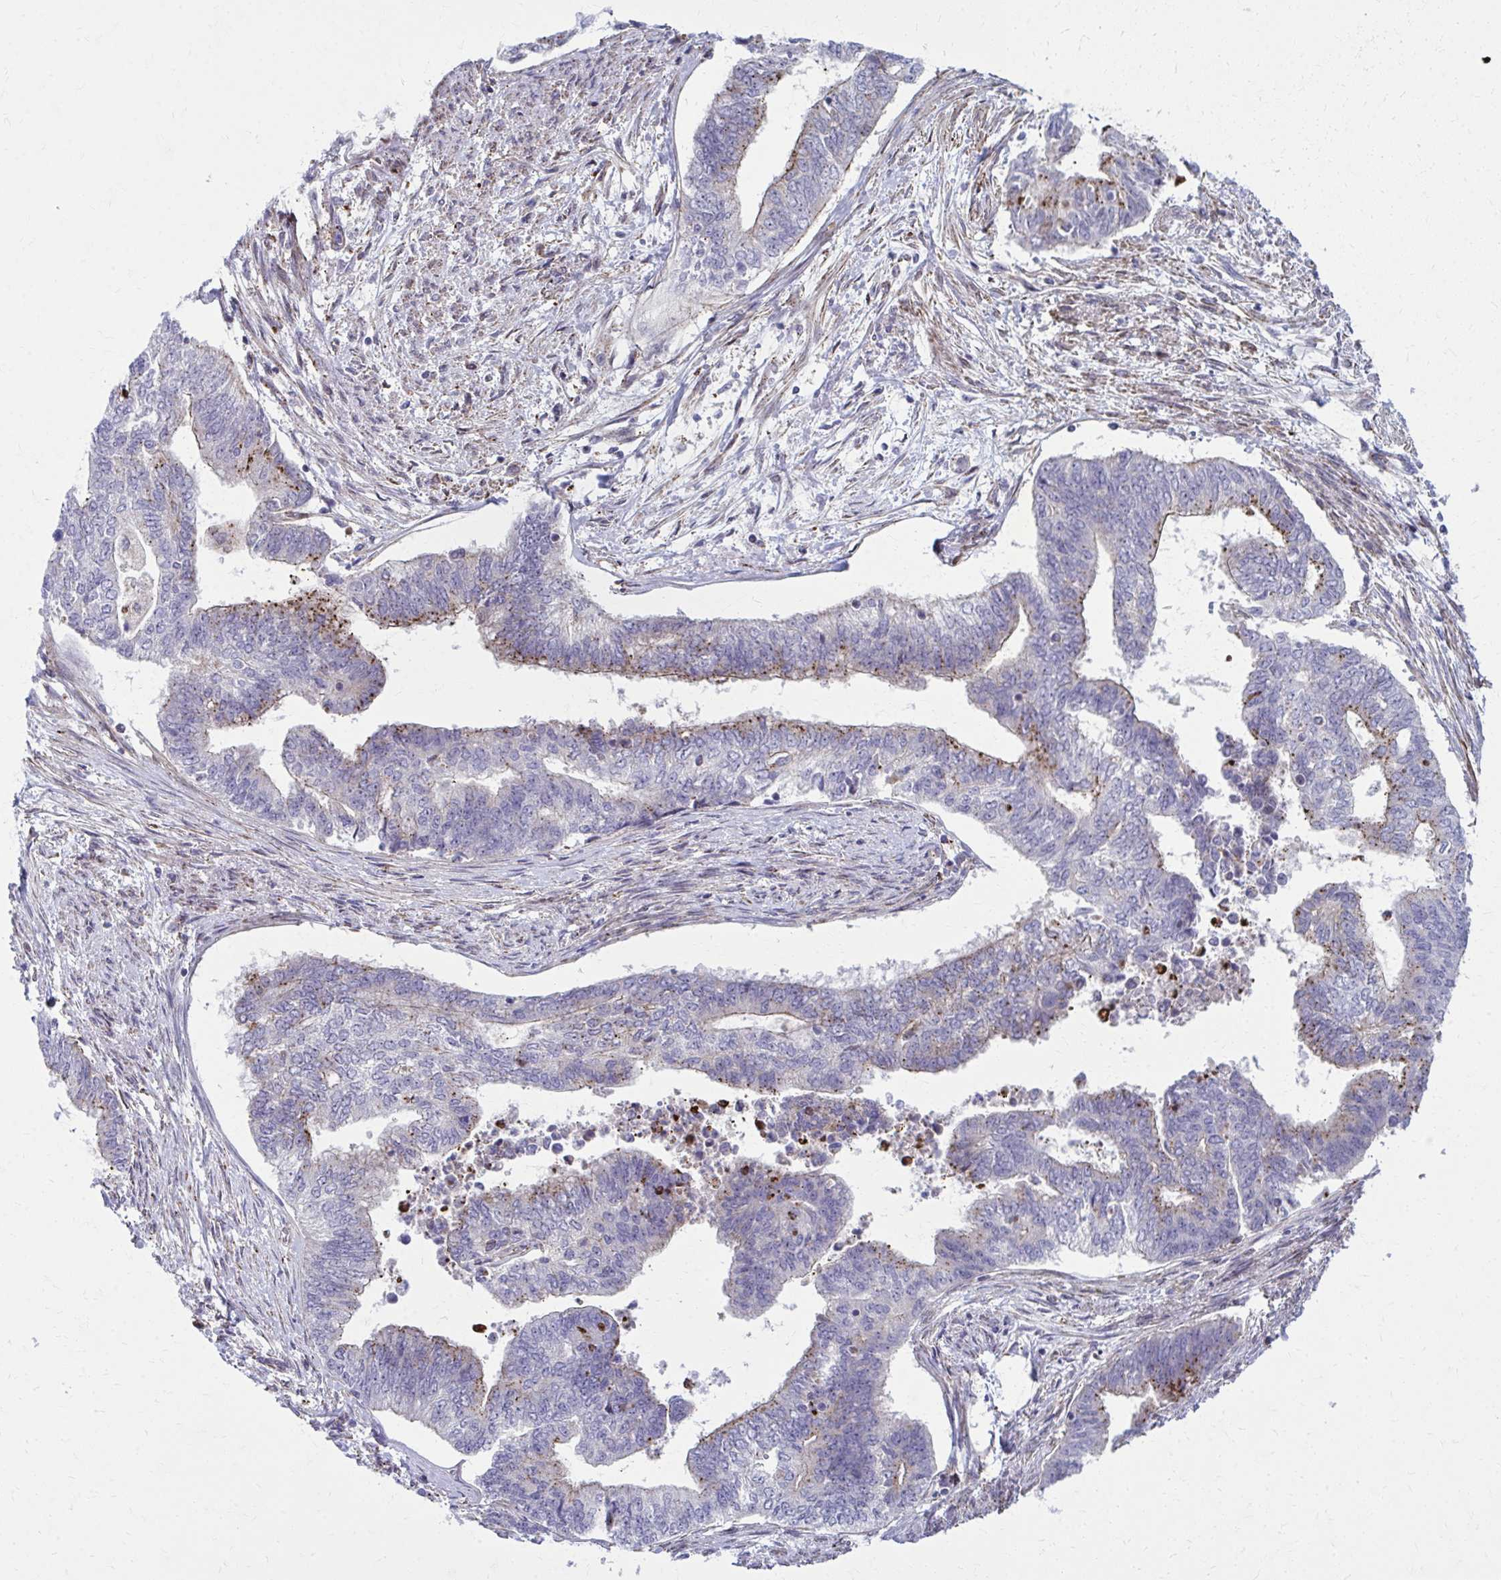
{"staining": {"intensity": "moderate", "quantity": "25%-75%", "location": "cytoplasmic/membranous"}, "tissue": "endometrial cancer", "cell_type": "Tumor cells", "image_type": "cancer", "snomed": [{"axis": "morphology", "description": "Adenocarcinoma, NOS"}, {"axis": "topography", "description": "Endometrium"}], "caption": "Protein expression analysis of endometrial cancer (adenocarcinoma) demonstrates moderate cytoplasmic/membranous expression in approximately 25%-75% of tumor cells.", "gene": "LRRC4B", "patient": {"sex": "female", "age": 65}}